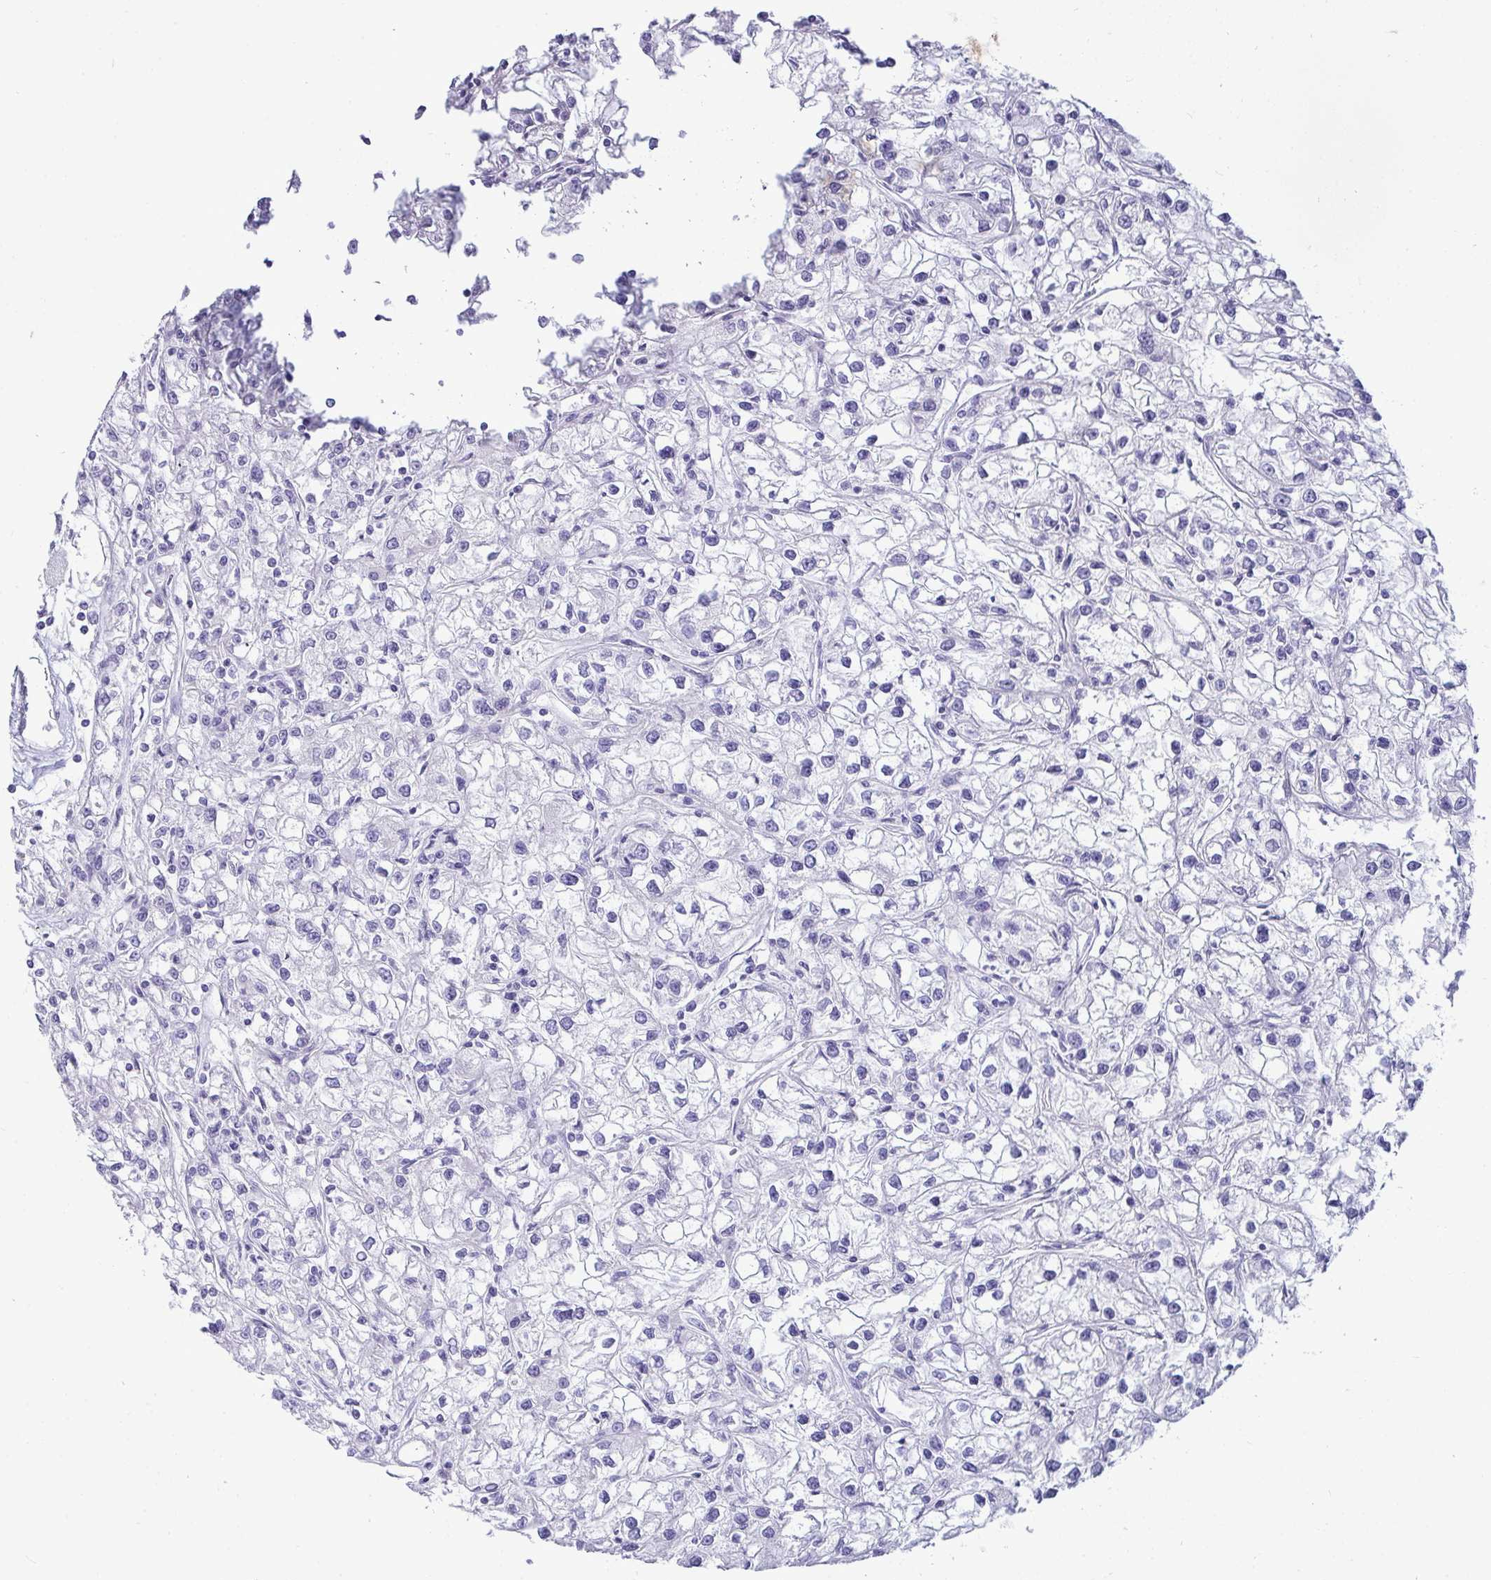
{"staining": {"intensity": "negative", "quantity": "none", "location": "none"}, "tissue": "renal cancer", "cell_type": "Tumor cells", "image_type": "cancer", "snomed": [{"axis": "morphology", "description": "Adenocarcinoma, NOS"}, {"axis": "topography", "description": "Kidney"}], "caption": "The photomicrograph reveals no staining of tumor cells in renal adenocarcinoma.", "gene": "HSPB6", "patient": {"sex": "female", "age": 59}}